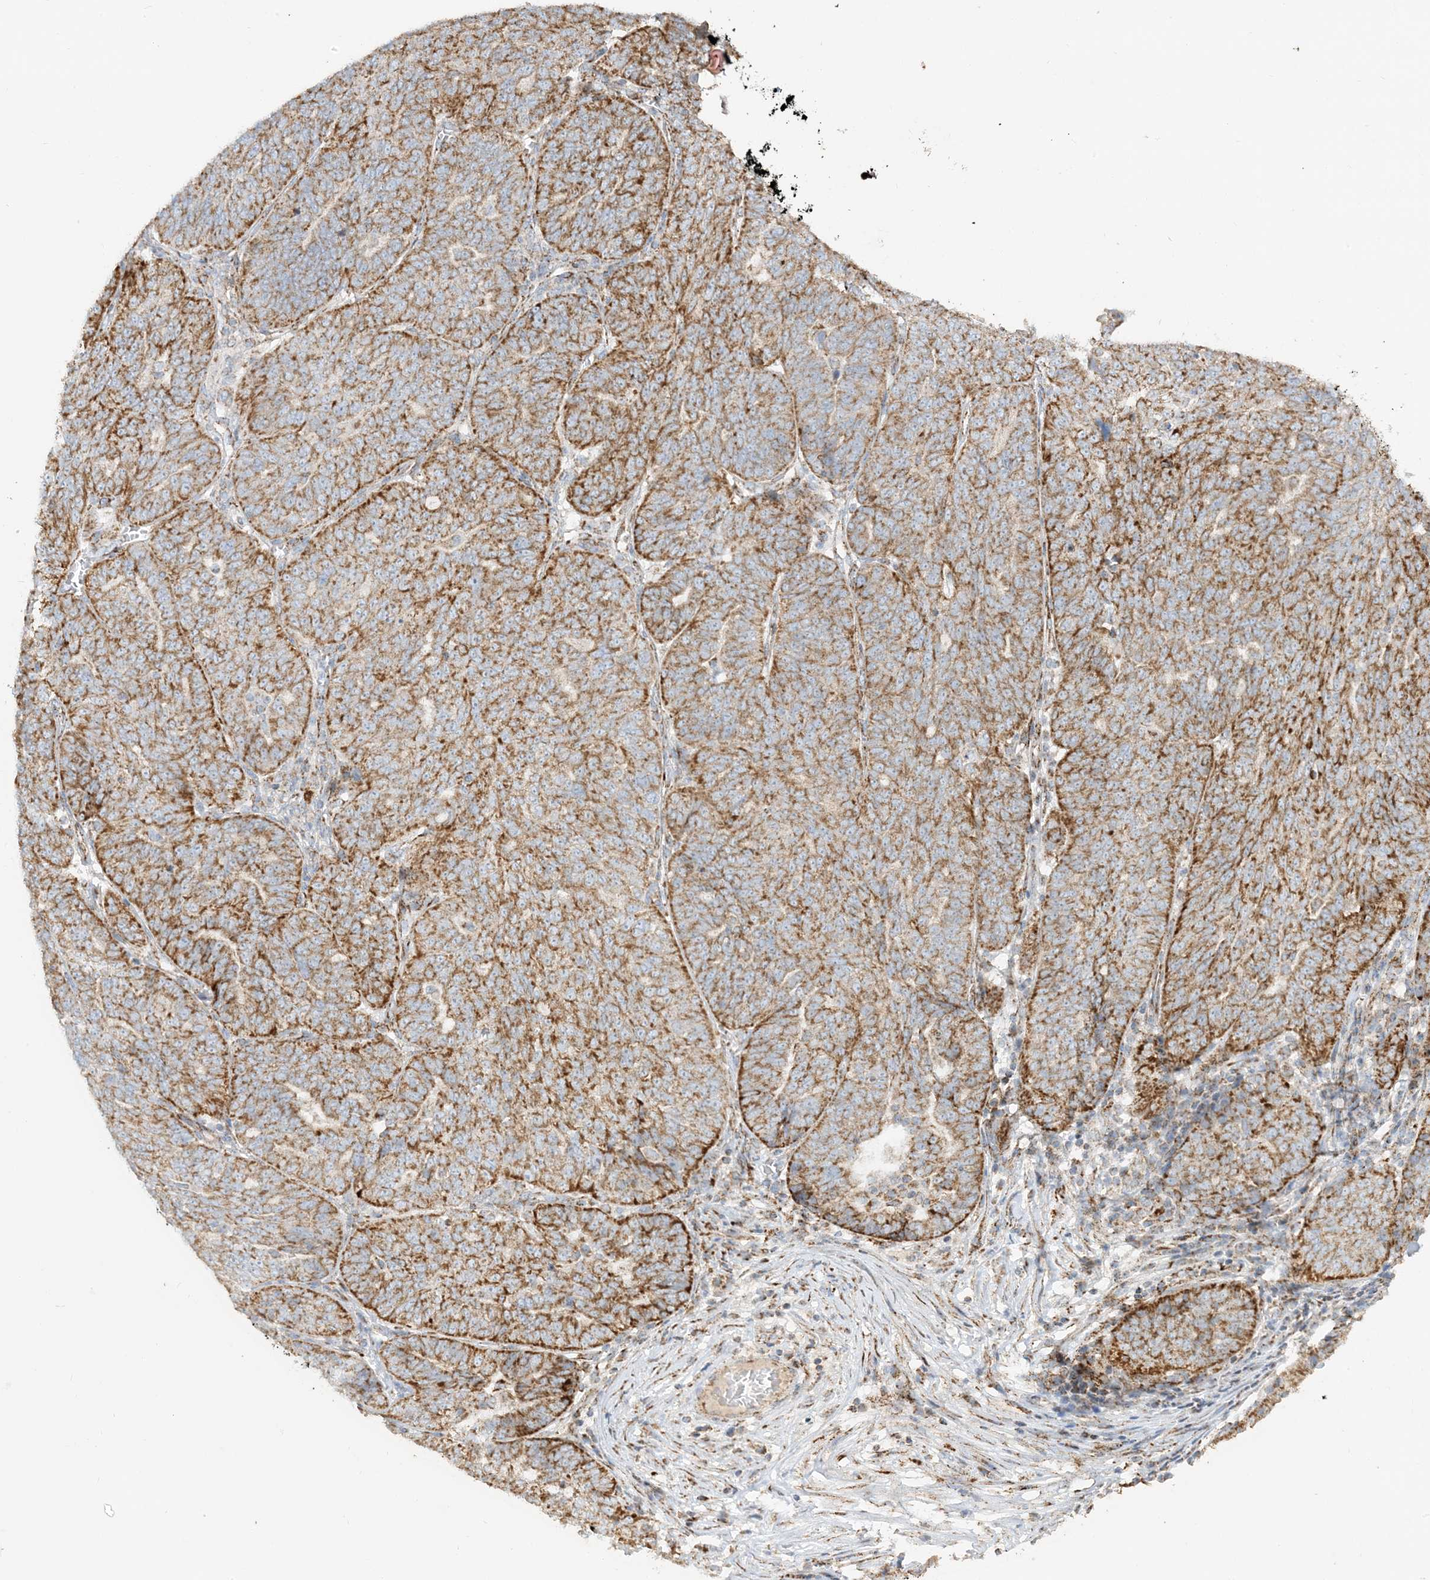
{"staining": {"intensity": "strong", "quantity": ">75%", "location": "cytoplasmic/membranous"}, "tissue": "ovarian cancer", "cell_type": "Tumor cells", "image_type": "cancer", "snomed": [{"axis": "morphology", "description": "Cystadenocarcinoma, serous, NOS"}, {"axis": "topography", "description": "Ovary"}], "caption": "About >75% of tumor cells in serous cystadenocarcinoma (ovarian) exhibit strong cytoplasmic/membranous protein staining as visualized by brown immunohistochemical staining.", "gene": "NDUFAF3", "patient": {"sex": "female", "age": 59}}